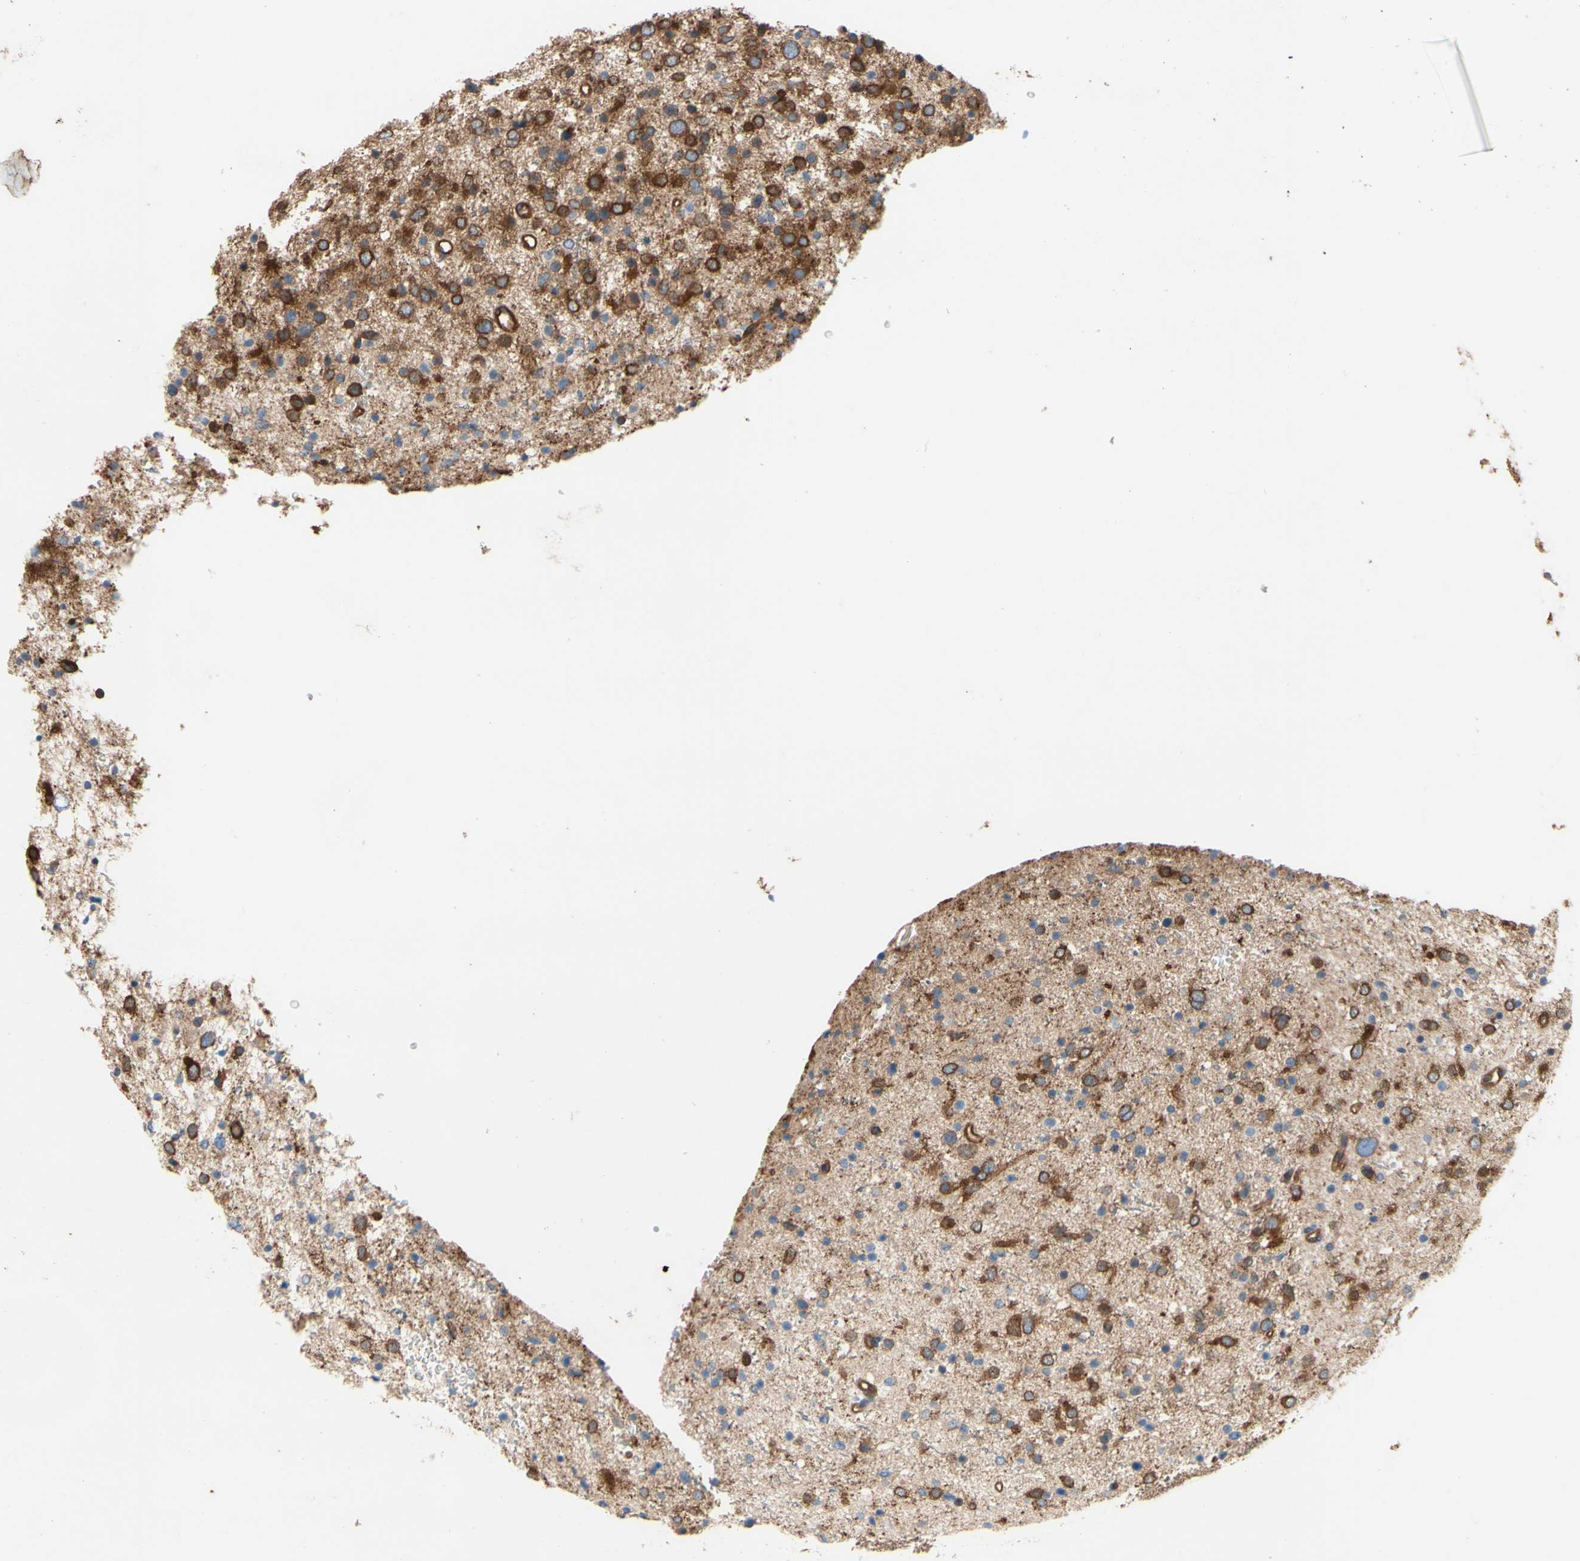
{"staining": {"intensity": "moderate", "quantity": "25%-75%", "location": "cytoplasmic/membranous"}, "tissue": "glioma", "cell_type": "Tumor cells", "image_type": "cancer", "snomed": [{"axis": "morphology", "description": "Glioma, malignant, Low grade"}, {"axis": "topography", "description": "Brain"}], "caption": "Immunohistochemical staining of human low-grade glioma (malignant) exhibits medium levels of moderate cytoplasmic/membranous staining in approximately 25%-75% of tumor cells.", "gene": "CTTNBP2", "patient": {"sex": "female", "age": 37}}